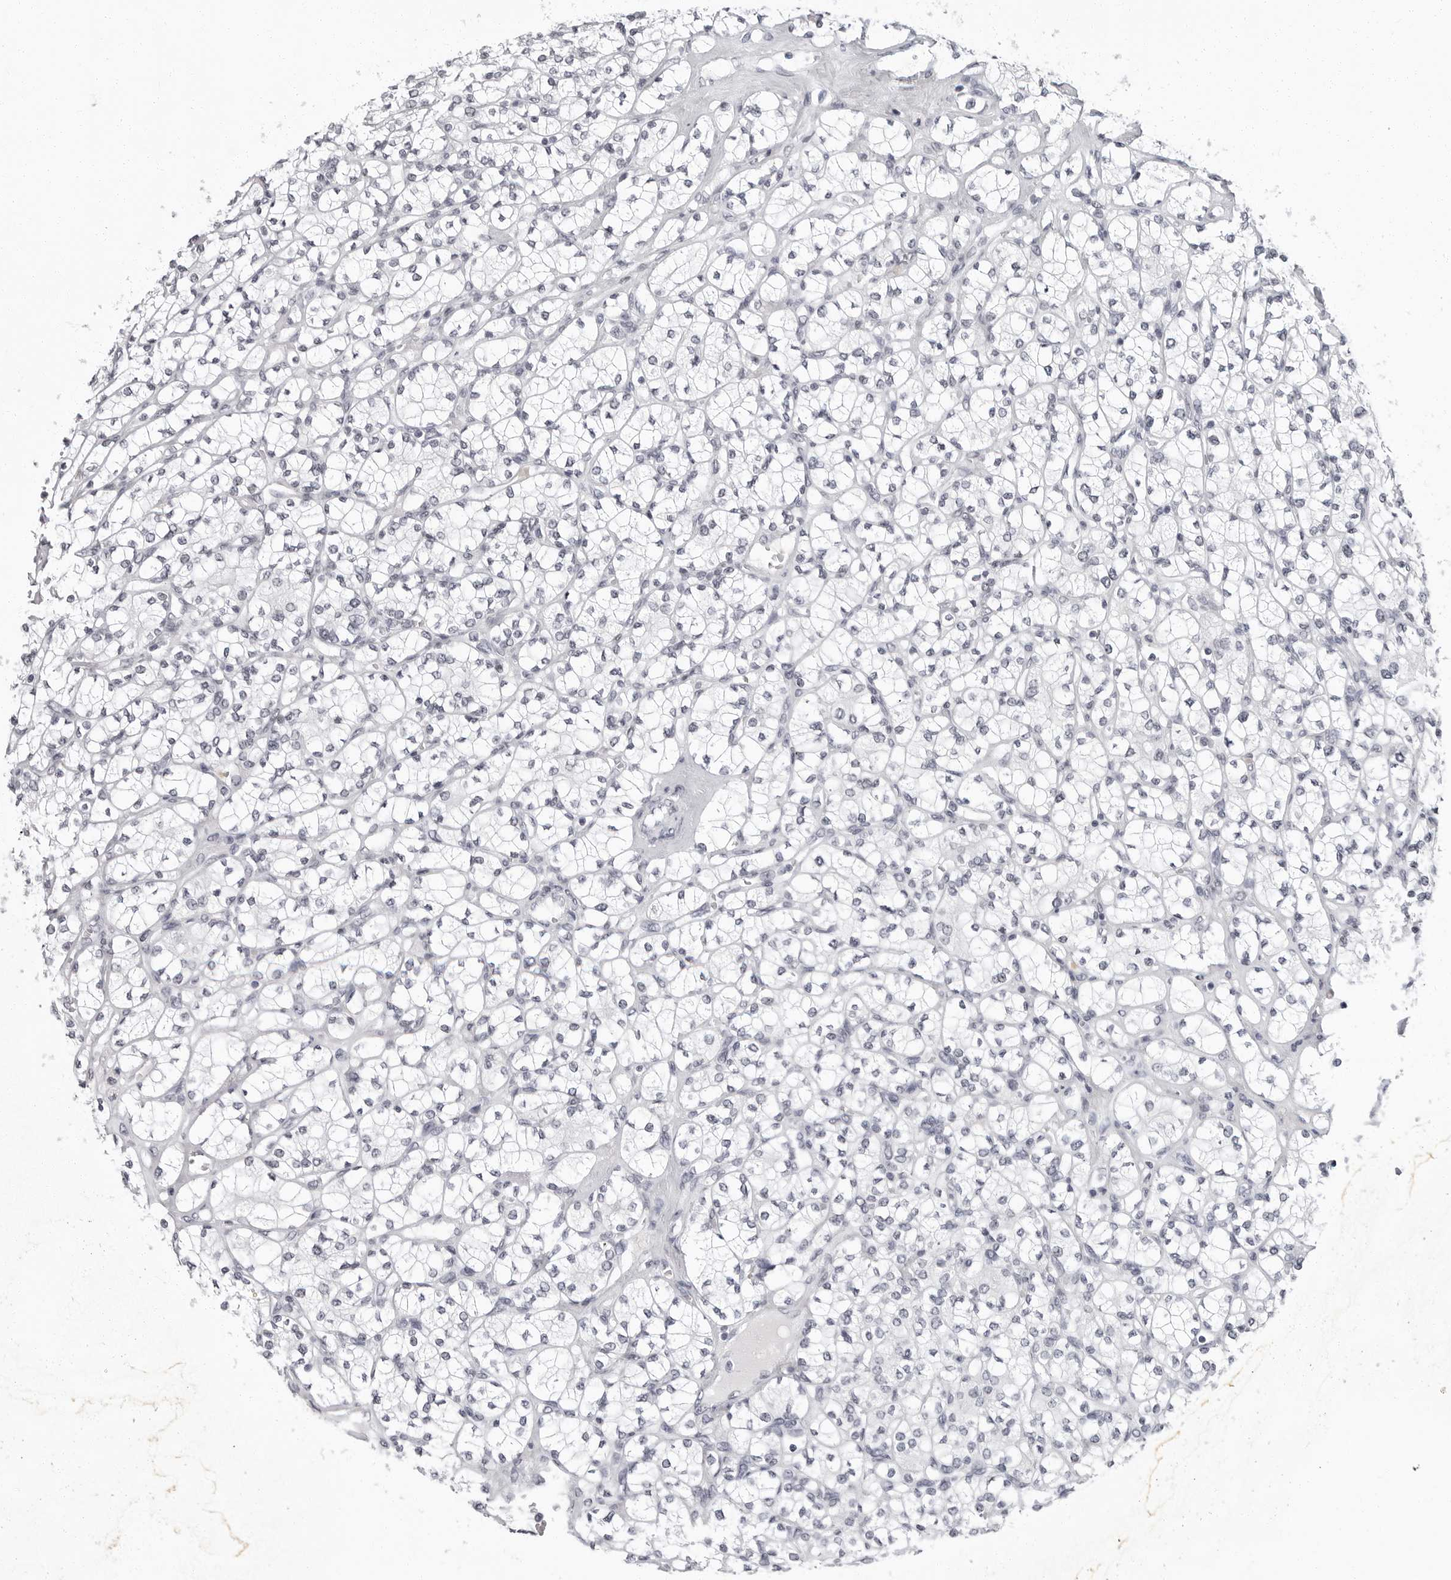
{"staining": {"intensity": "negative", "quantity": "none", "location": "none"}, "tissue": "renal cancer", "cell_type": "Tumor cells", "image_type": "cancer", "snomed": [{"axis": "morphology", "description": "Adenocarcinoma, NOS"}, {"axis": "topography", "description": "Kidney"}], "caption": "There is no significant staining in tumor cells of adenocarcinoma (renal).", "gene": "VEZF1", "patient": {"sex": "male", "age": 77}}